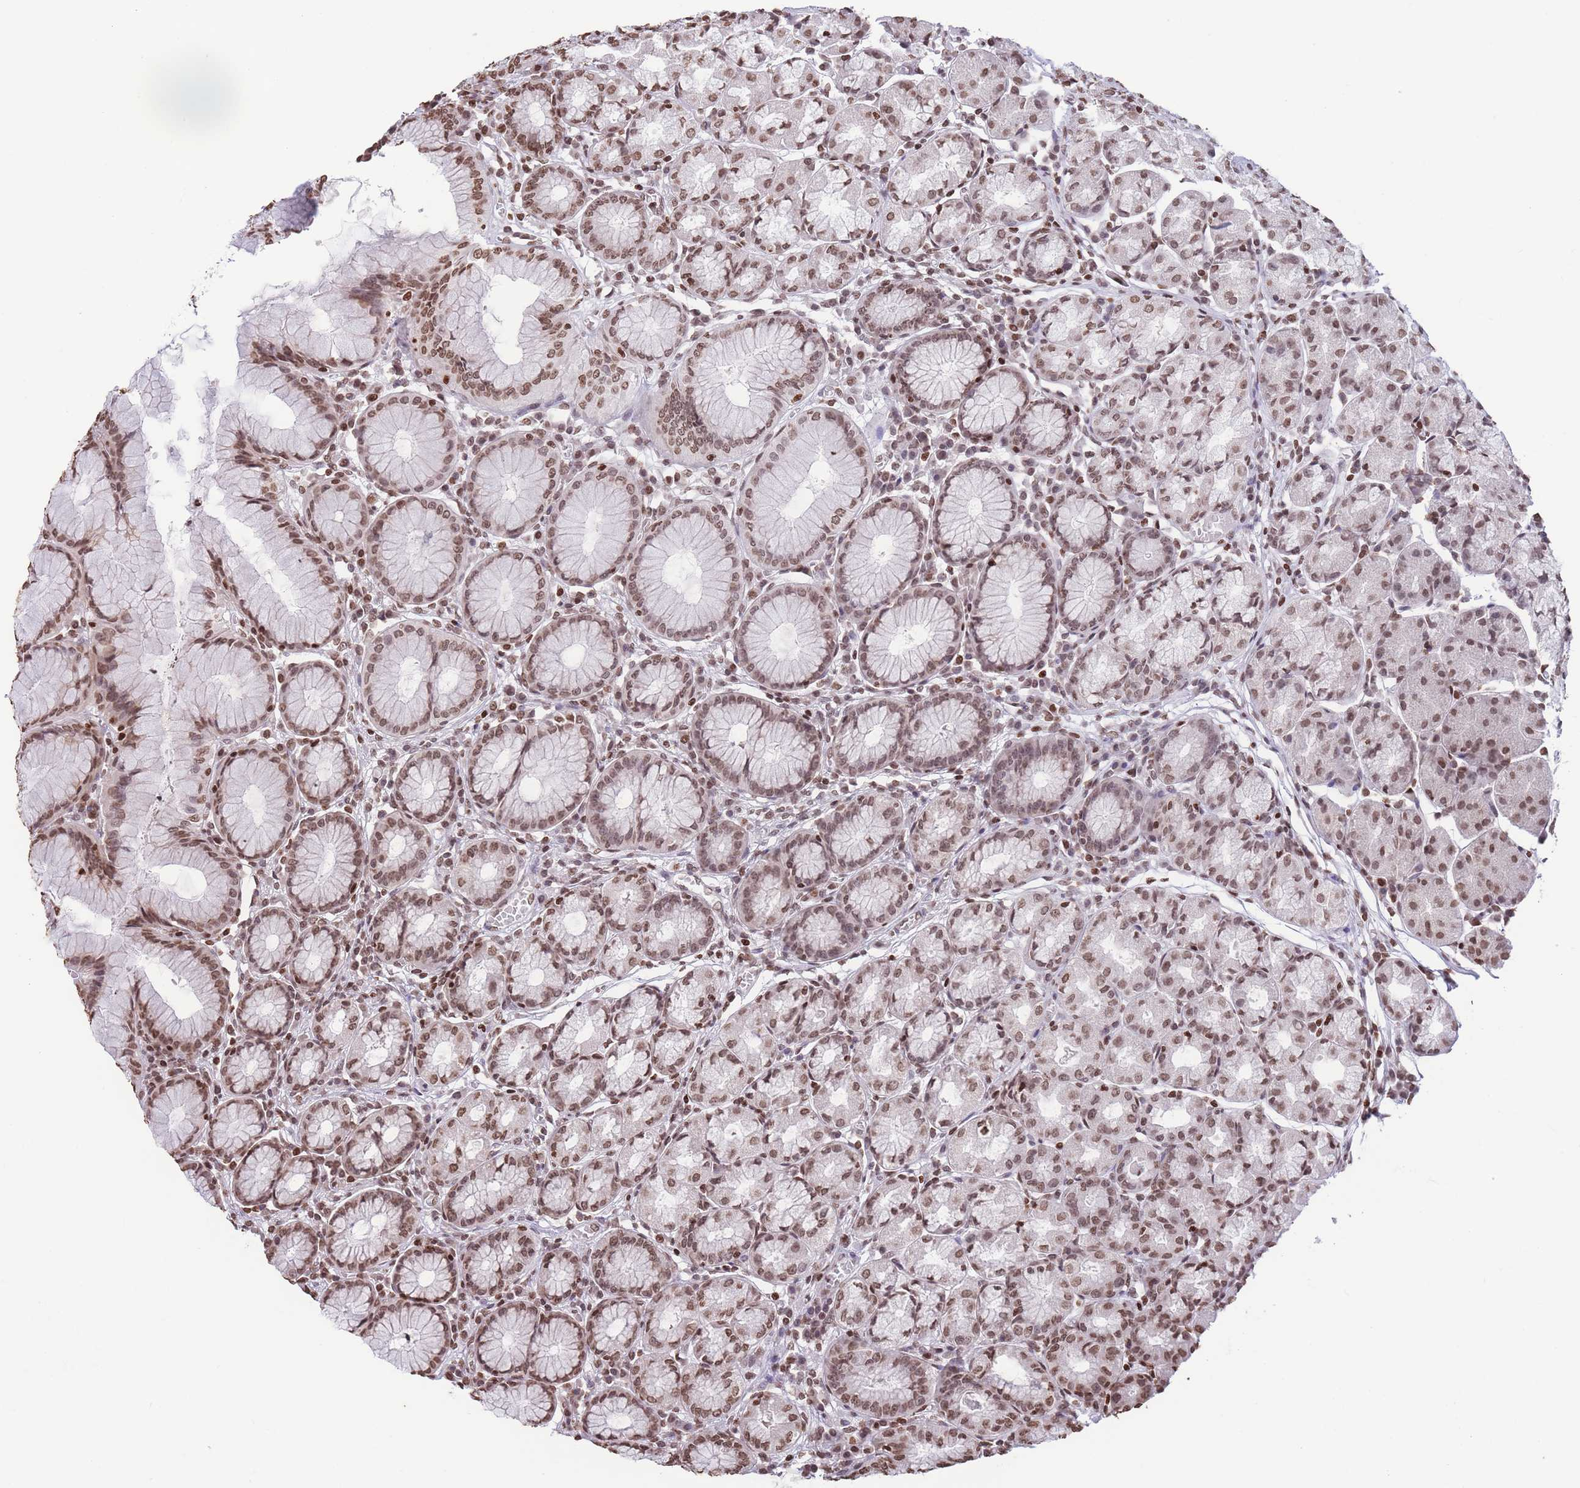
{"staining": {"intensity": "moderate", "quantity": ">75%", "location": "nuclear"}, "tissue": "stomach", "cell_type": "Glandular cells", "image_type": "normal", "snomed": [{"axis": "morphology", "description": "Normal tissue, NOS"}, {"axis": "topography", "description": "Stomach"}], "caption": "Immunohistochemistry photomicrograph of normal human stomach stained for a protein (brown), which shows medium levels of moderate nuclear expression in approximately >75% of glandular cells.", "gene": "H2BC10", "patient": {"sex": "male", "age": 55}}